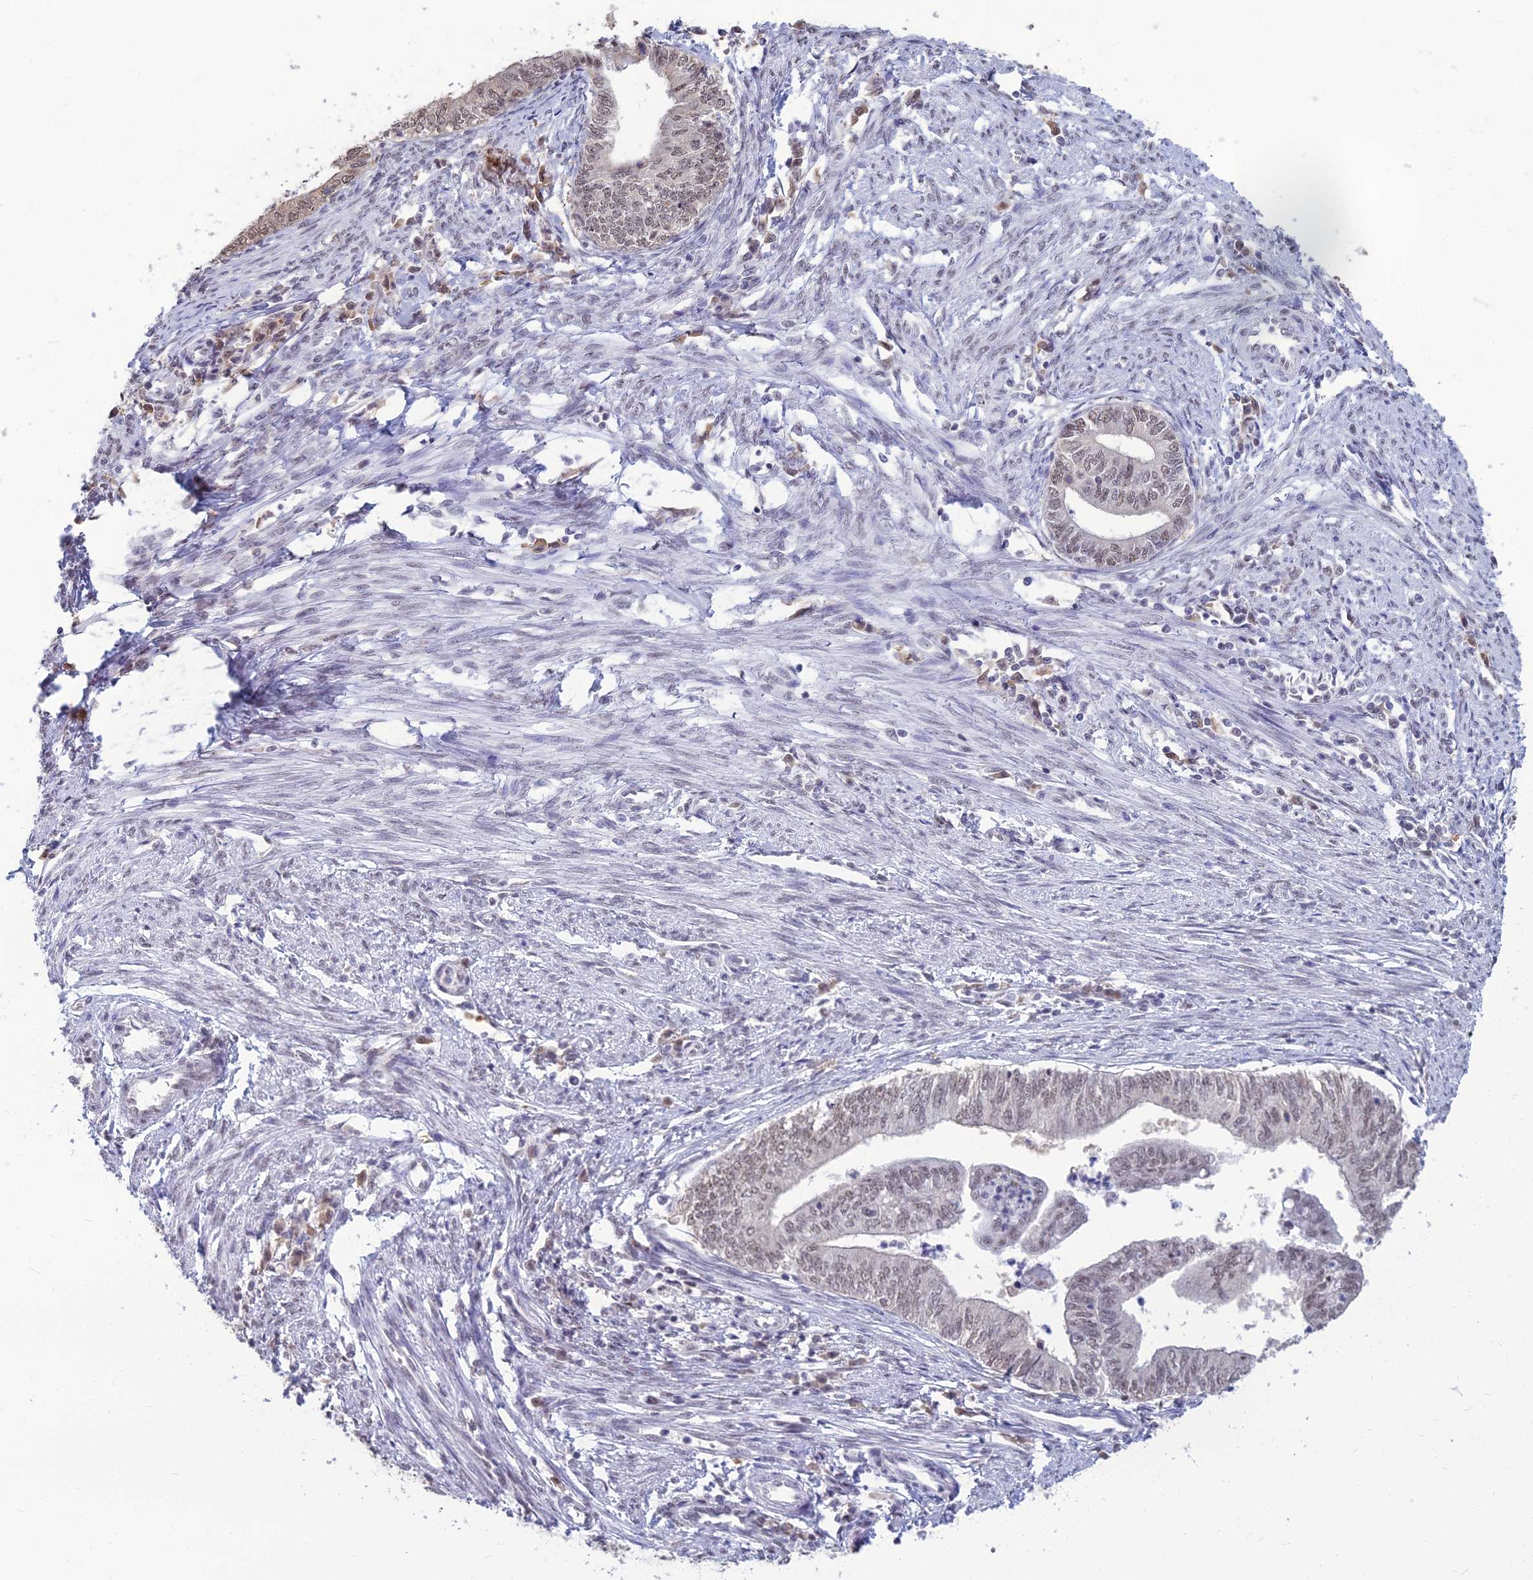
{"staining": {"intensity": "weak", "quantity": ">75%", "location": "nuclear"}, "tissue": "endometrial cancer", "cell_type": "Tumor cells", "image_type": "cancer", "snomed": [{"axis": "morphology", "description": "Adenocarcinoma, NOS"}, {"axis": "topography", "description": "Endometrium"}], "caption": "Approximately >75% of tumor cells in human endometrial adenocarcinoma demonstrate weak nuclear protein expression as visualized by brown immunohistochemical staining.", "gene": "SRSF7", "patient": {"sex": "female", "age": 66}}